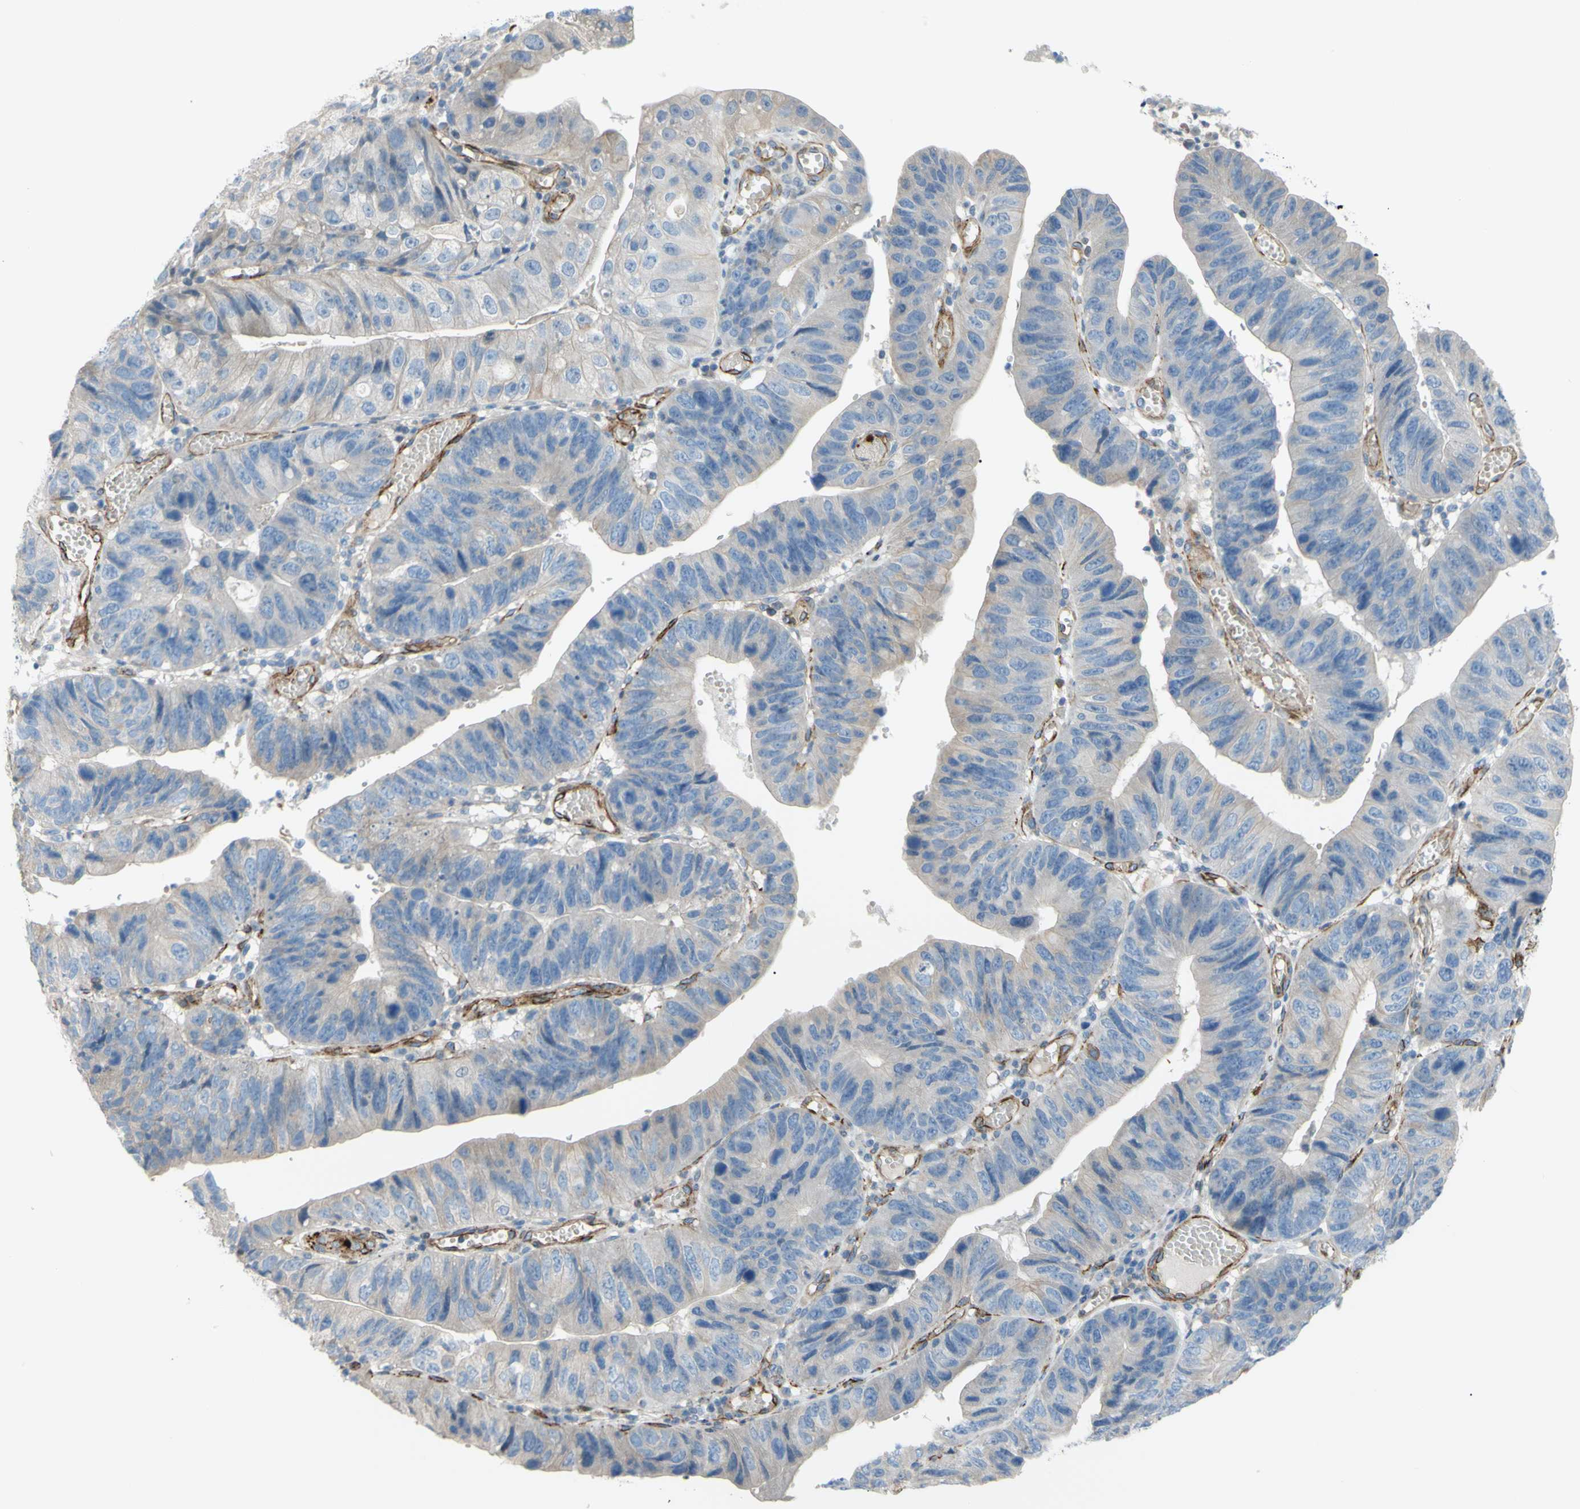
{"staining": {"intensity": "negative", "quantity": "none", "location": "none"}, "tissue": "stomach cancer", "cell_type": "Tumor cells", "image_type": "cancer", "snomed": [{"axis": "morphology", "description": "Adenocarcinoma, NOS"}, {"axis": "topography", "description": "Stomach"}], "caption": "Immunohistochemical staining of adenocarcinoma (stomach) shows no significant staining in tumor cells.", "gene": "PRRG2", "patient": {"sex": "male", "age": 59}}